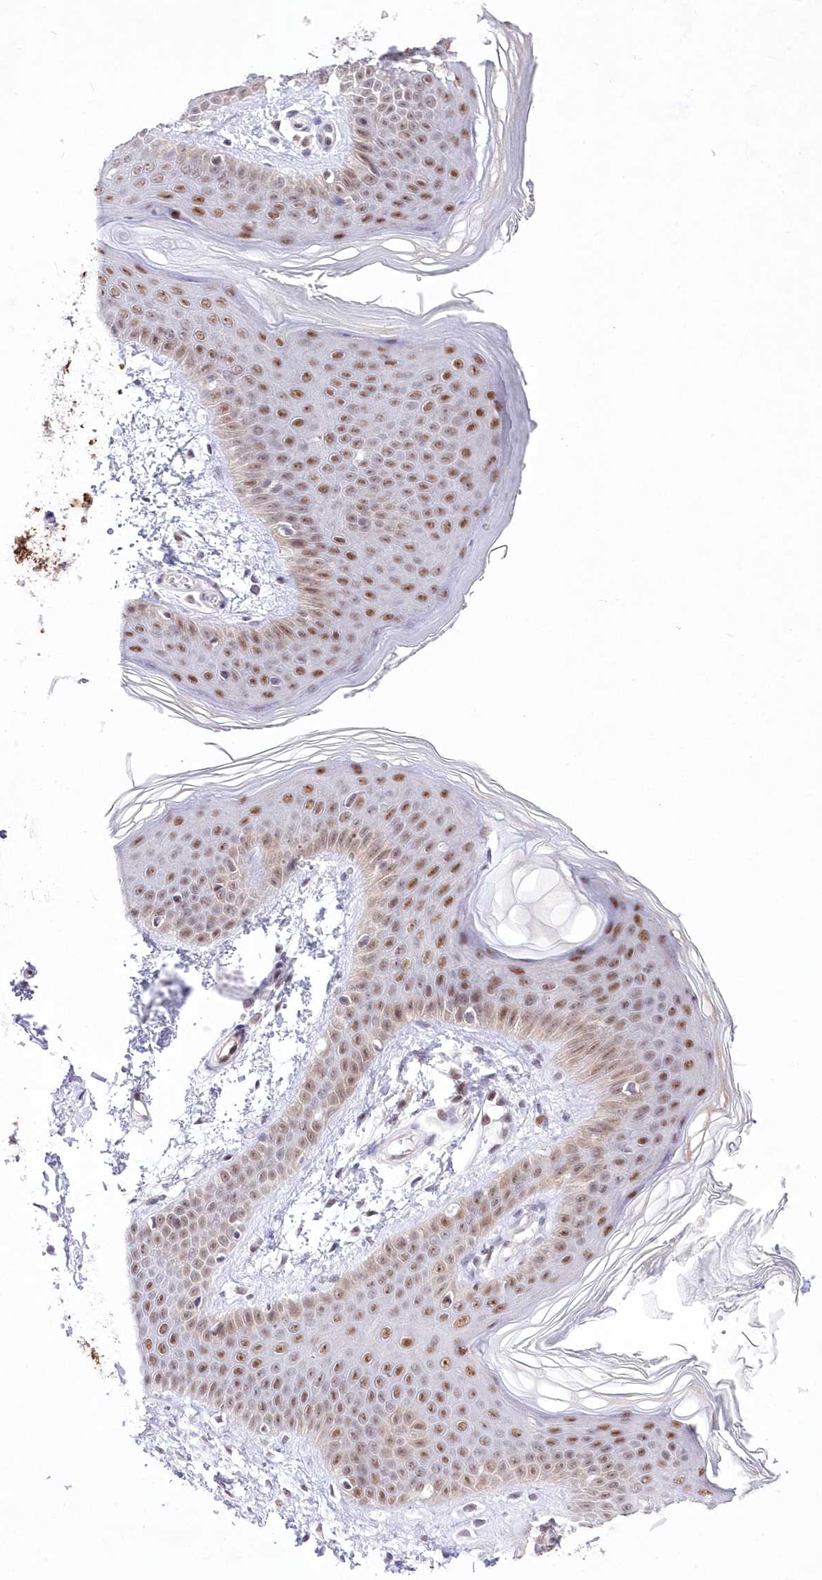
{"staining": {"intensity": "weak", "quantity": ">75%", "location": "nuclear"}, "tissue": "skin", "cell_type": "Fibroblasts", "image_type": "normal", "snomed": [{"axis": "morphology", "description": "Normal tissue, NOS"}, {"axis": "topography", "description": "Skin"}], "caption": "Fibroblasts reveal weak nuclear staining in approximately >75% of cells in unremarkable skin.", "gene": "NSUN2", "patient": {"sex": "male", "age": 37}}